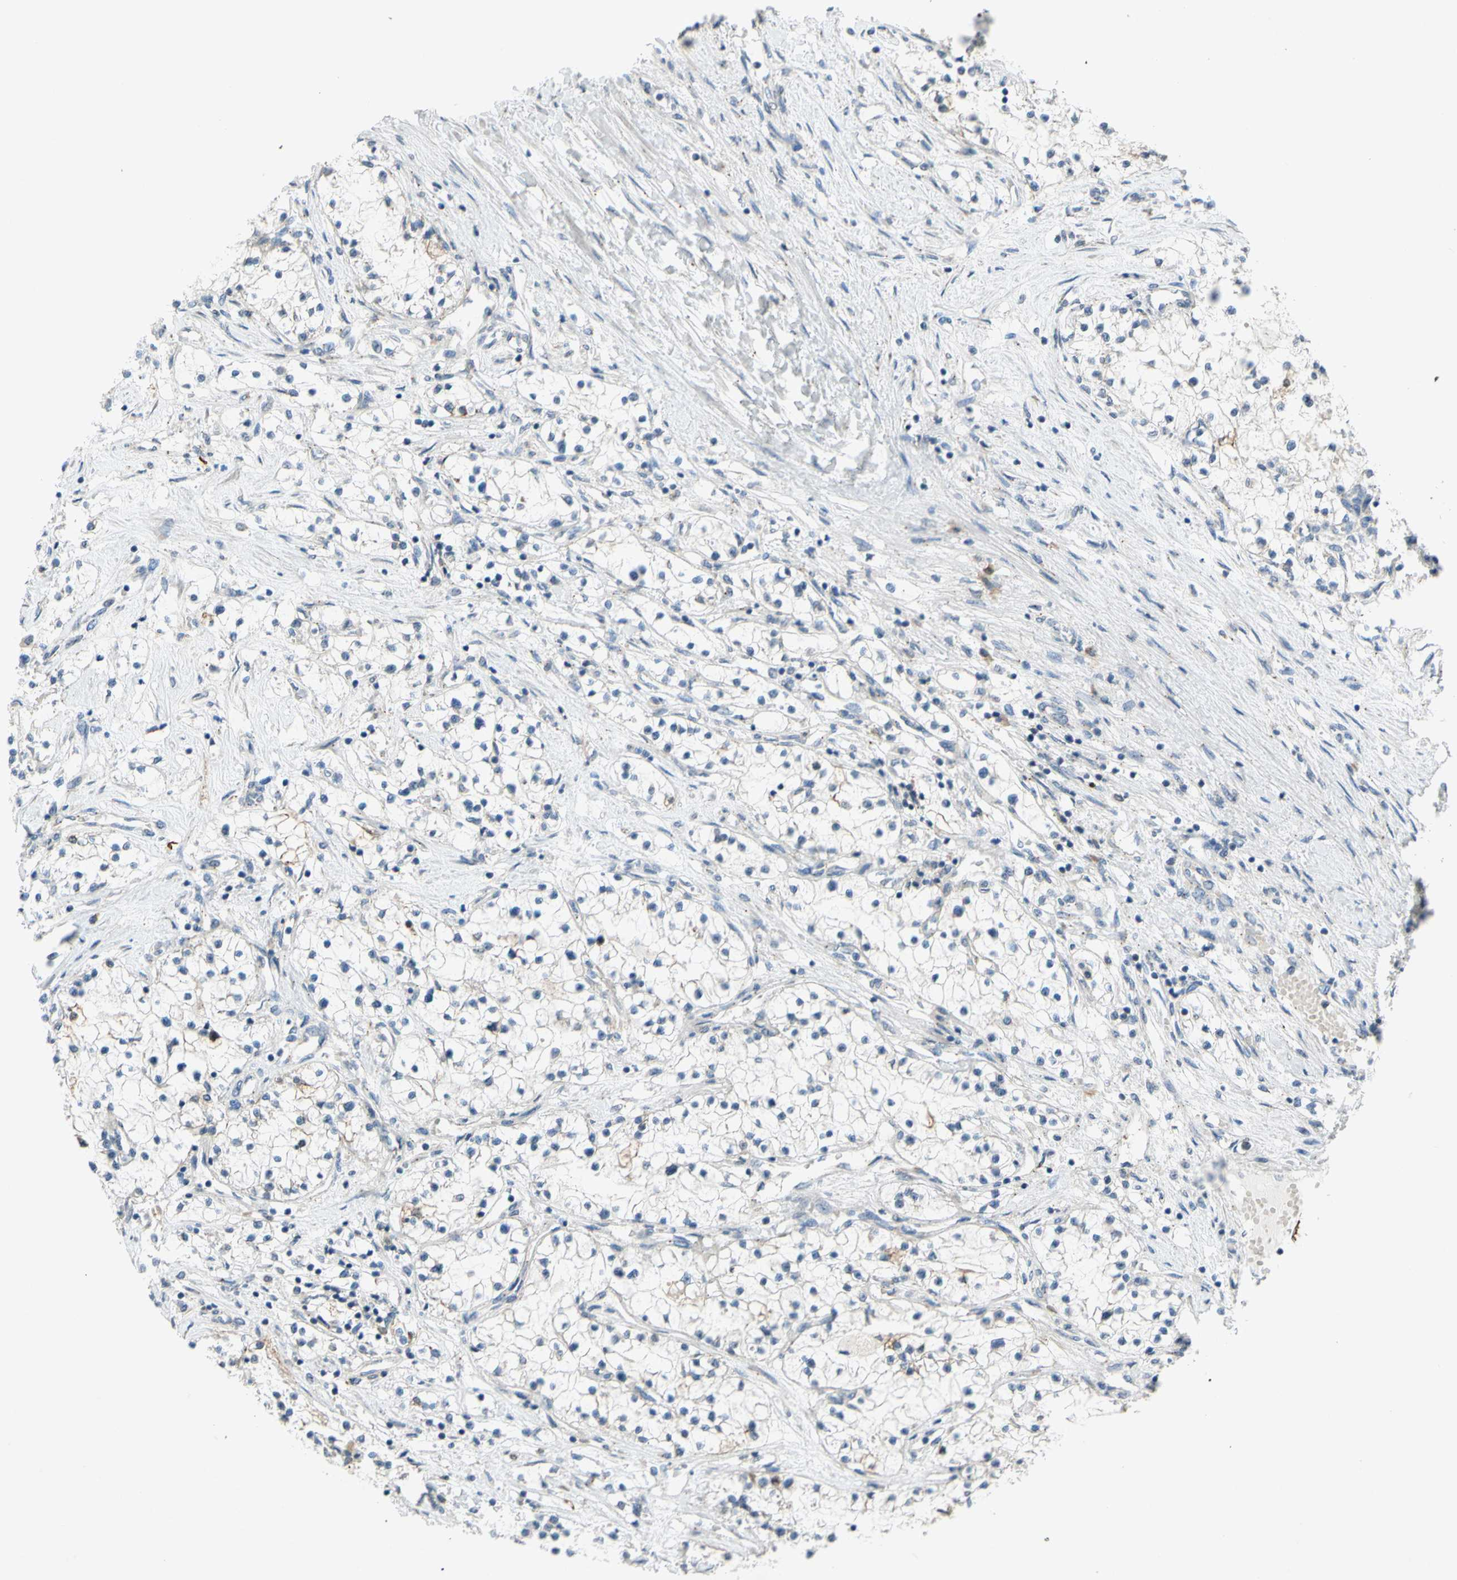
{"staining": {"intensity": "negative", "quantity": "none", "location": "none"}, "tissue": "renal cancer", "cell_type": "Tumor cells", "image_type": "cancer", "snomed": [{"axis": "morphology", "description": "Adenocarcinoma, NOS"}, {"axis": "topography", "description": "Kidney"}], "caption": "Tumor cells show no significant protein positivity in adenocarcinoma (renal).", "gene": "ADD2", "patient": {"sex": "male", "age": 68}}